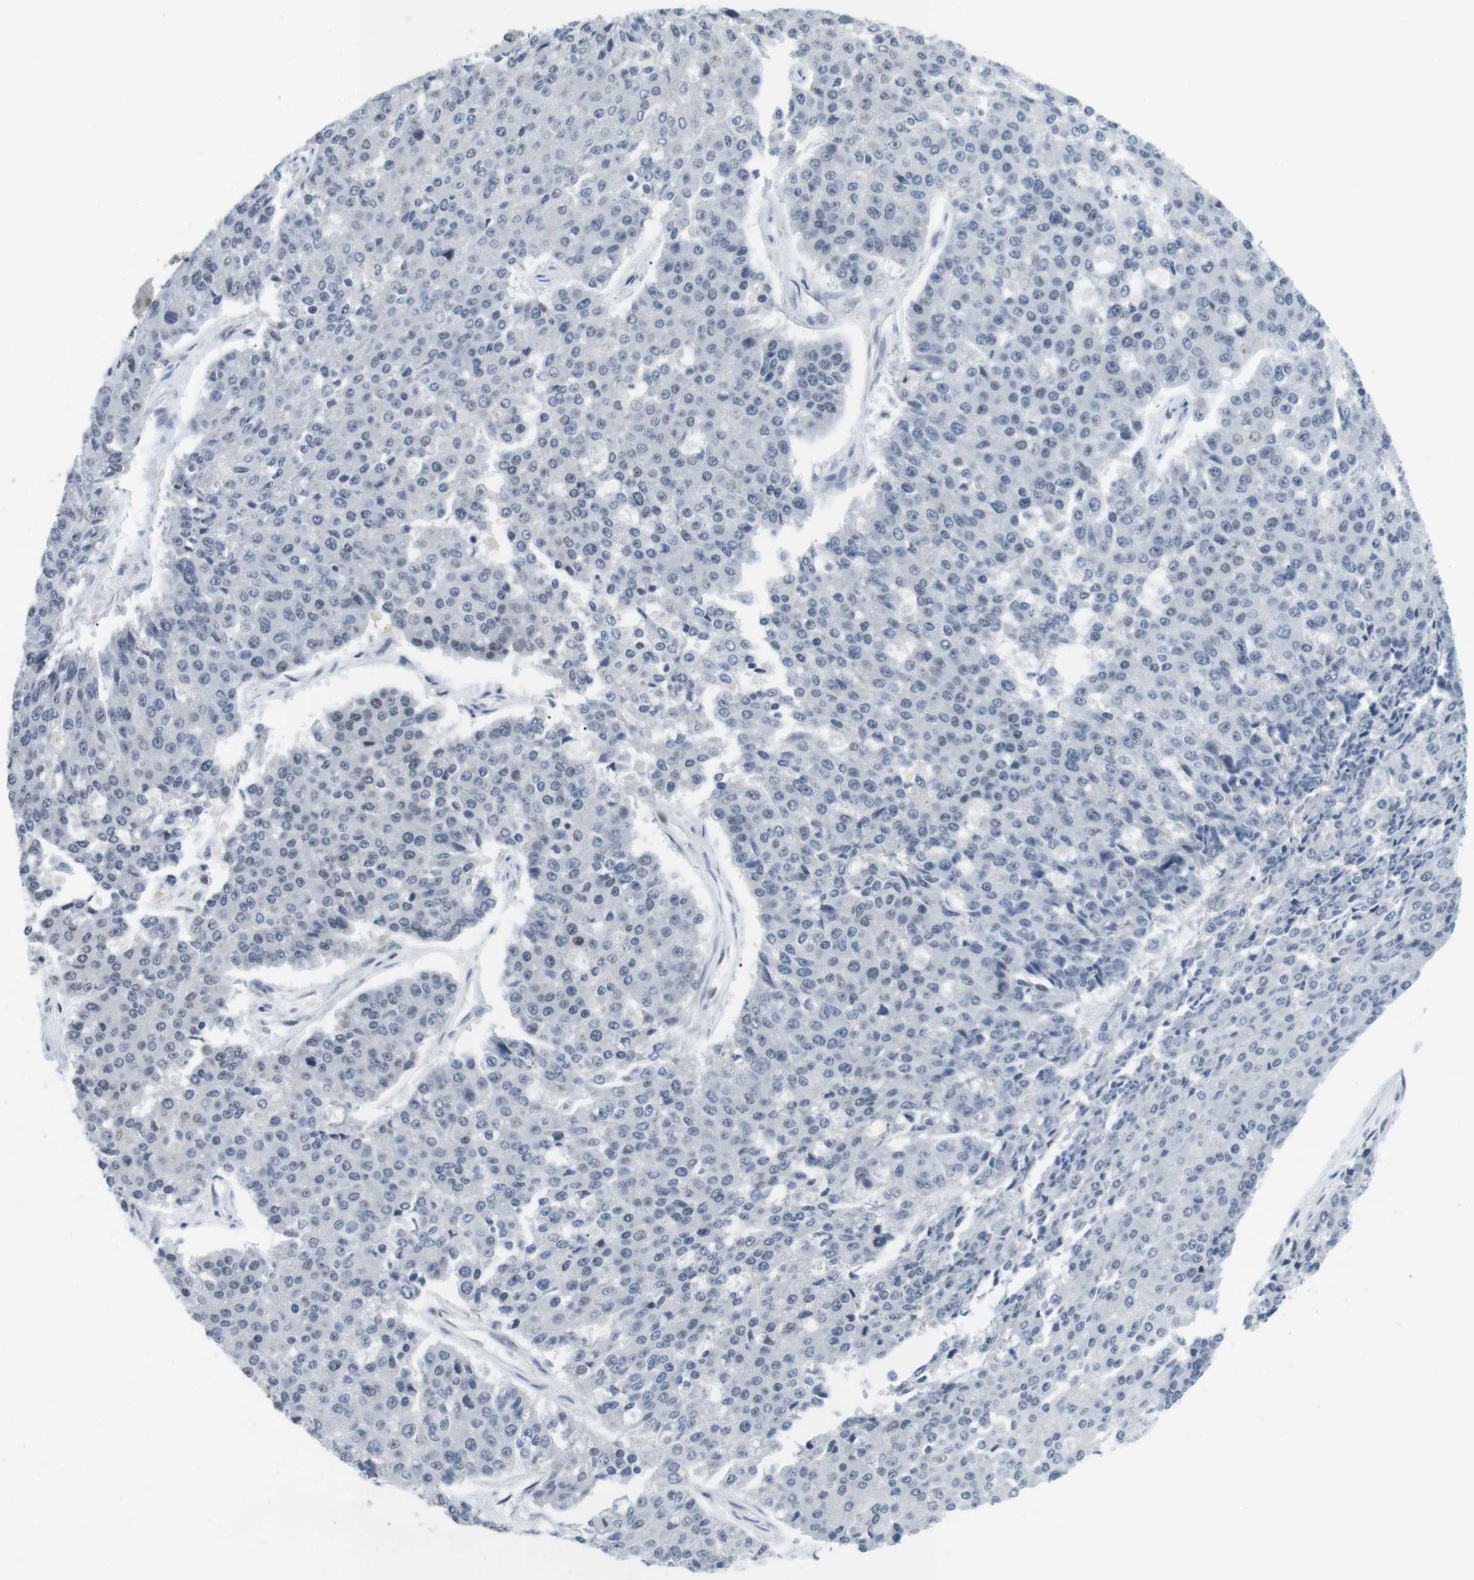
{"staining": {"intensity": "weak", "quantity": "<25%", "location": "nuclear"}, "tissue": "pancreatic cancer", "cell_type": "Tumor cells", "image_type": "cancer", "snomed": [{"axis": "morphology", "description": "Adenocarcinoma, NOS"}, {"axis": "topography", "description": "Pancreas"}], "caption": "Immunohistochemical staining of human pancreatic adenocarcinoma exhibits no significant expression in tumor cells. (DAB immunohistochemistry (IHC) visualized using brightfield microscopy, high magnification).", "gene": "CDC27", "patient": {"sex": "male", "age": 50}}